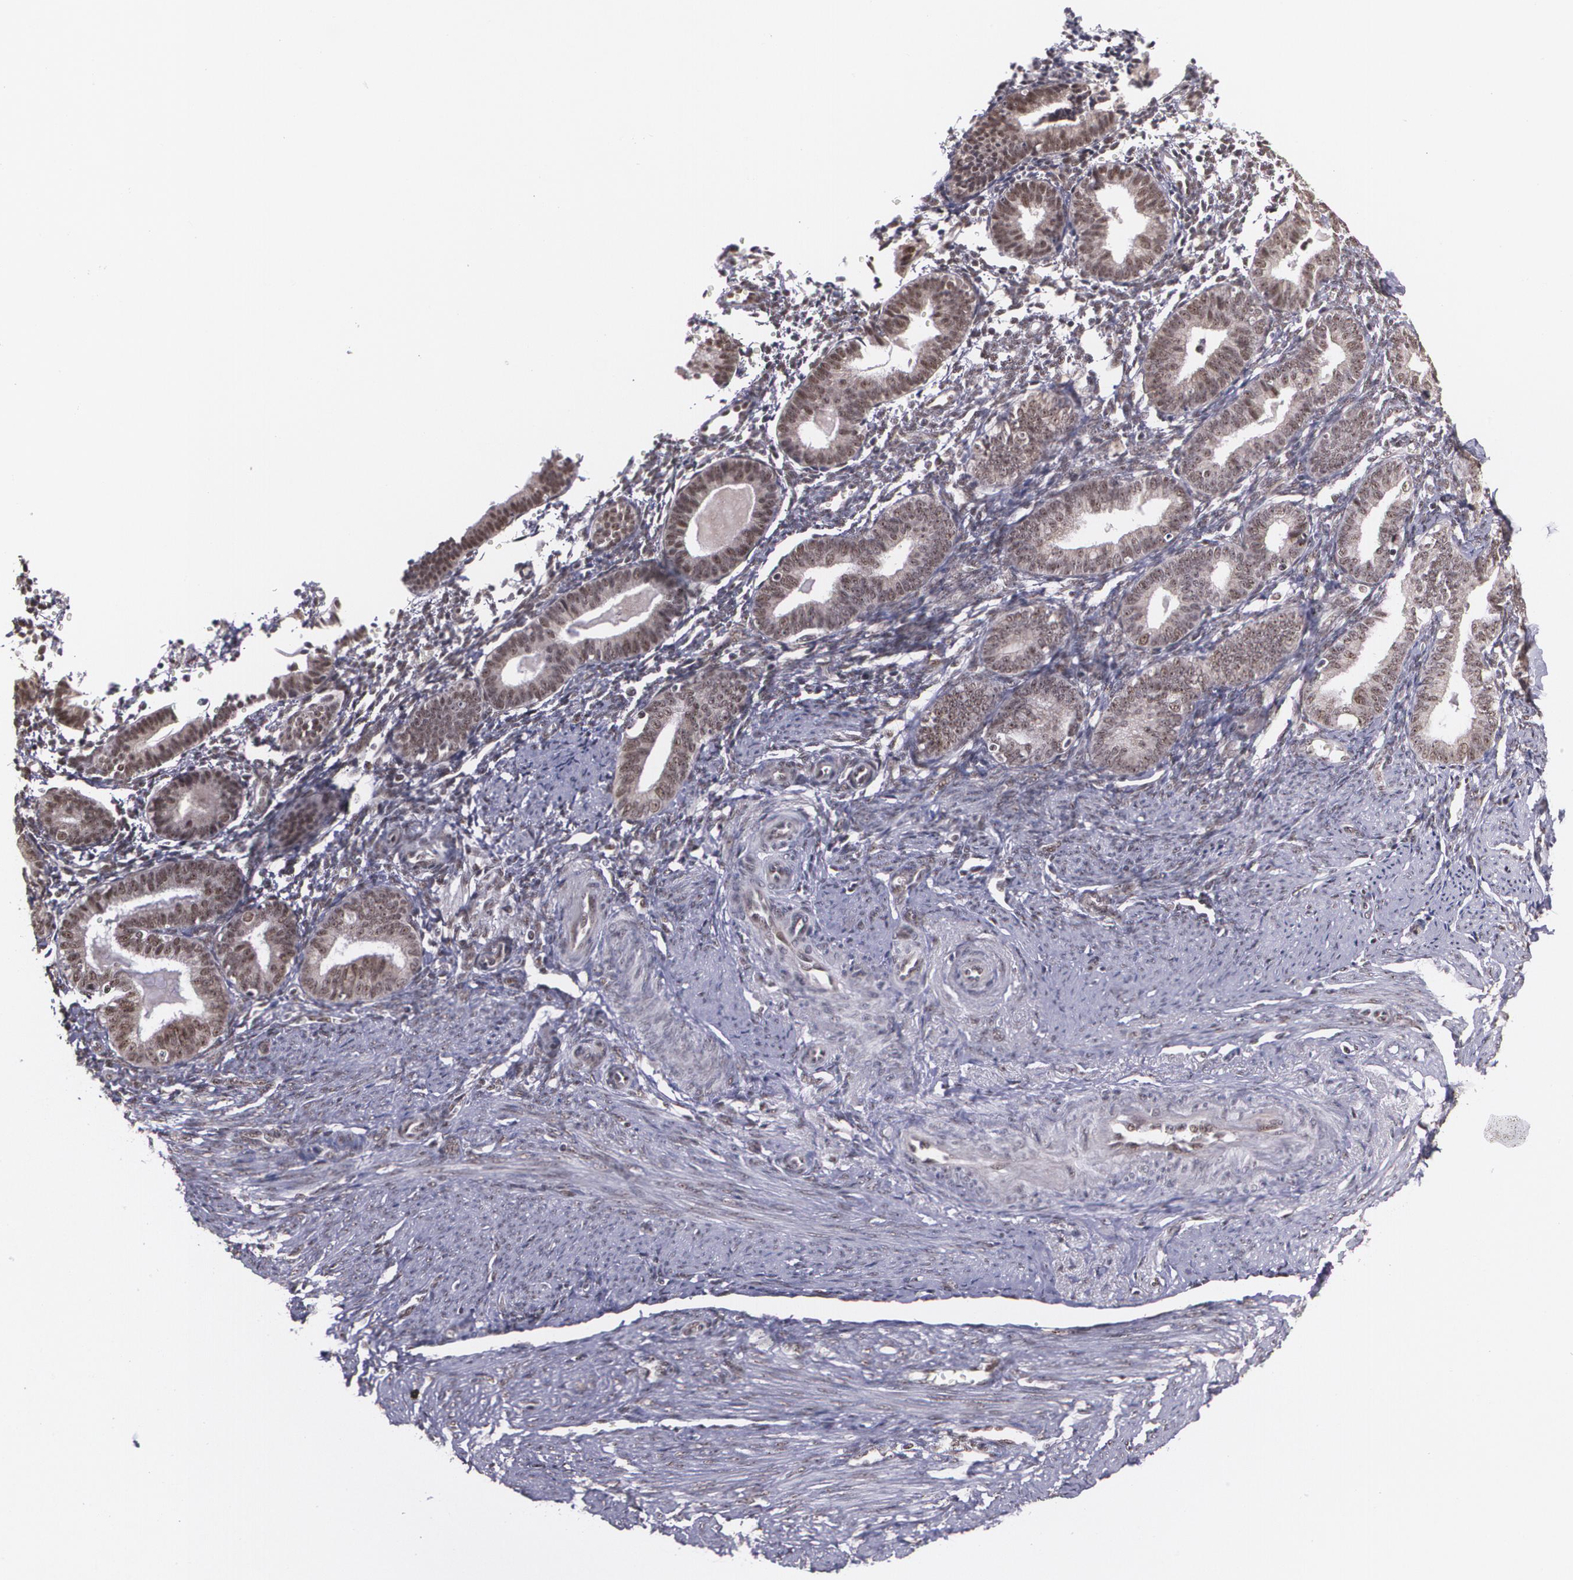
{"staining": {"intensity": "weak", "quantity": "25%-75%", "location": "nuclear"}, "tissue": "endometrium", "cell_type": "Cells in endometrial stroma", "image_type": "normal", "snomed": [{"axis": "morphology", "description": "Normal tissue, NOS"}, {"axis": "topography", "description": "Endometrium"}], "caption": "Cells in endometrial stroma exhibit weak nuclear staining in approximately 25%-75% of cells in benign endometrium.", "gene": "C6orf15", "patient": {"sex": "female", "age": 61}}